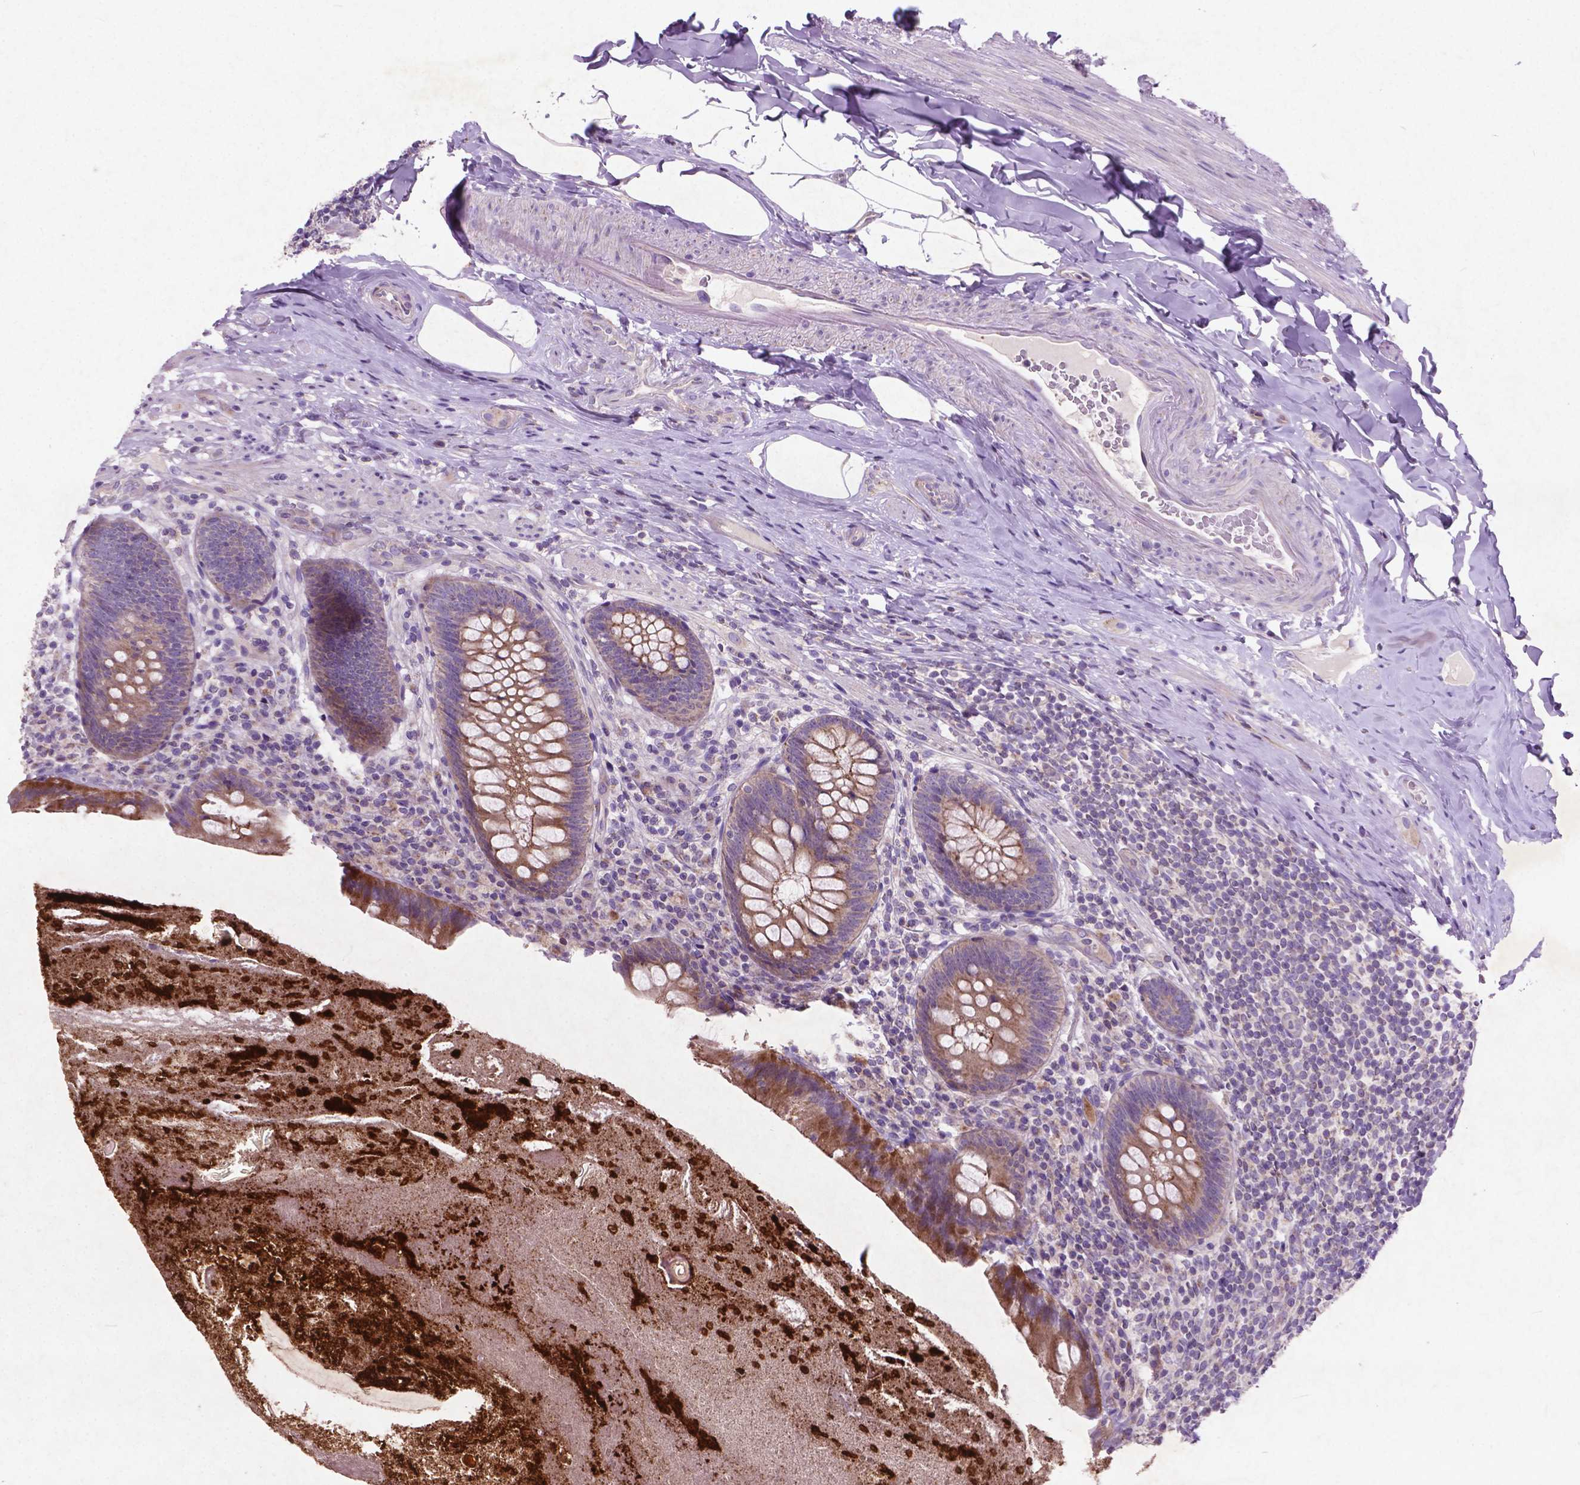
{"staining": {"intensity": "weak", "quantity": ">75%", "location": "cytoplasmic/membranous"}, "tissue": "appendix", "cell_type": "Glandular cells", "image_type": "normal", "snomed": [{"axis": "morphology", "description": "Normal tissue, NOS"}, {"axis": "topography", "description": "Appendix"}], "caption": "Weak cytoplasmic/membranous protein staining is seen in approximately >75% of glandular cells in appendix. Using DAB (brown) and hematoxylin (blue) stains, captured at high magnification using brightfield microscopy.", "gene": "ATG4D", "patient": {"sex": "male", "age": 47}}